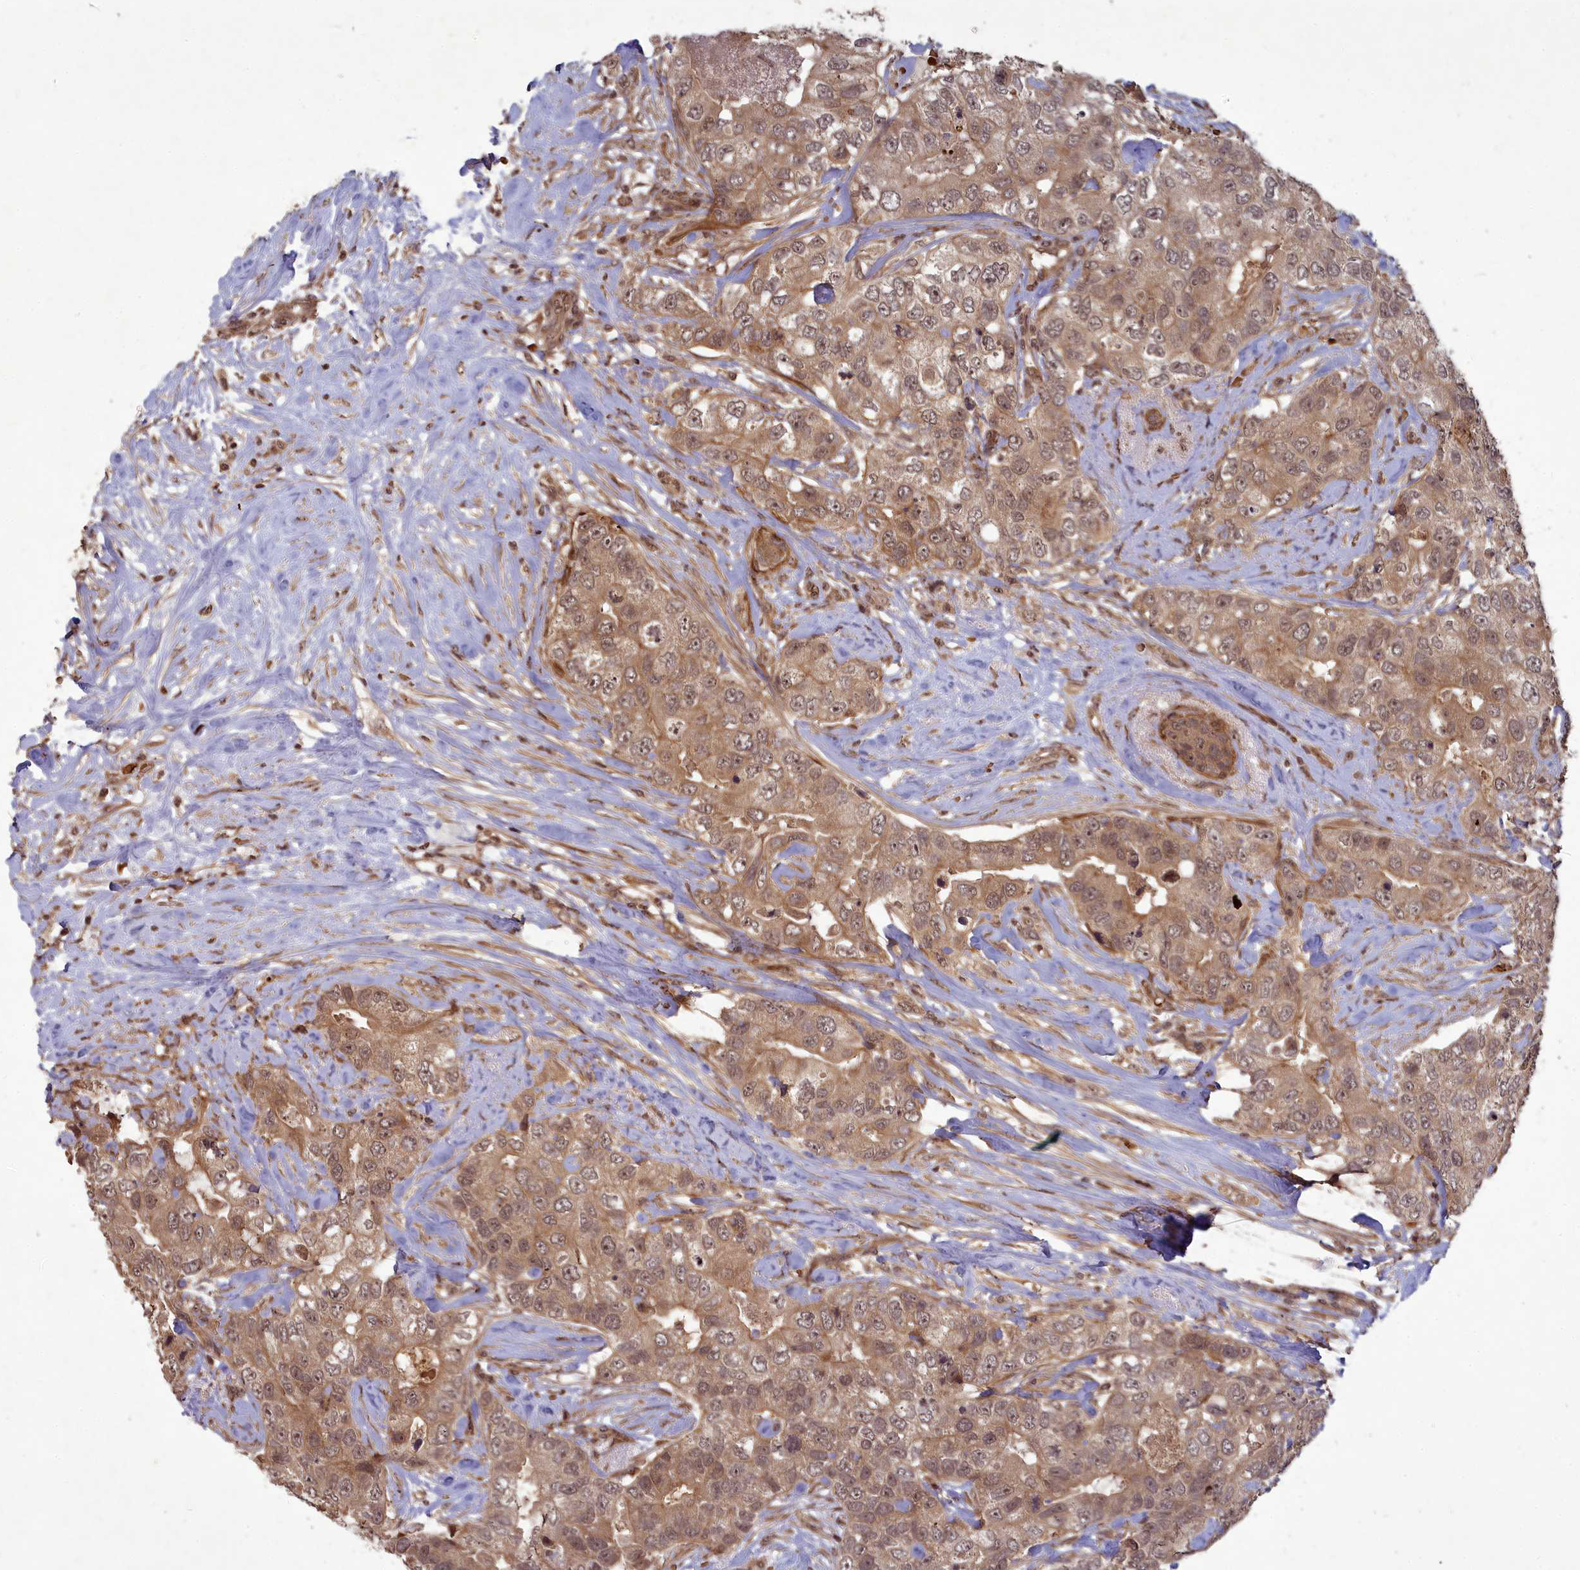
{"staining": {"intensity": "moderate", "quantity": ">75%", "location": "cytoplasmic/membranous,nuclear"}, "tissue": "breast cancer", "cell_type": "Tumor cells", "image_type": "cancer", "snomed": [{"axis": "morphology", "description": "Duct carcinoma"}, {"axis": "topography", "description": "Breast"}], "caption": "Breast intraductal carcinoma stained with a brown dye shows moderate cytoplasmic/membranous and nuclear positive staining in about >75% of tumor cells.", "gene": "SRMS", "patient": {"sex": "female", "age": 62}}